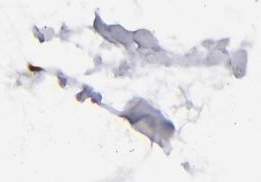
{"staining": {"intensity": "moderate", "quantity": "<25%", "location": "nuclear"}, "tissue": "adipose tissue", "cell_type": "Adipocytes", "image_type": "normal", "snomed": [{"axis": "morphology", "description": "Normal tissue, NOS"}, {"axis": "morphology", "description": "Duct carcinoma"}, {"axis": "topography", "description": "Breast"}, {"axis": "topography", "description": "Adipose tissue"}], "caption": "An immunohistochemistry (IHC) histopathology image of unremarkable tissue is shown. Protein staining in brown shows moderate nuclear positivity in adipose tissue within adipocytes.", "gene": "IFI16", "patient": {"sex": "female", "age": 37}}